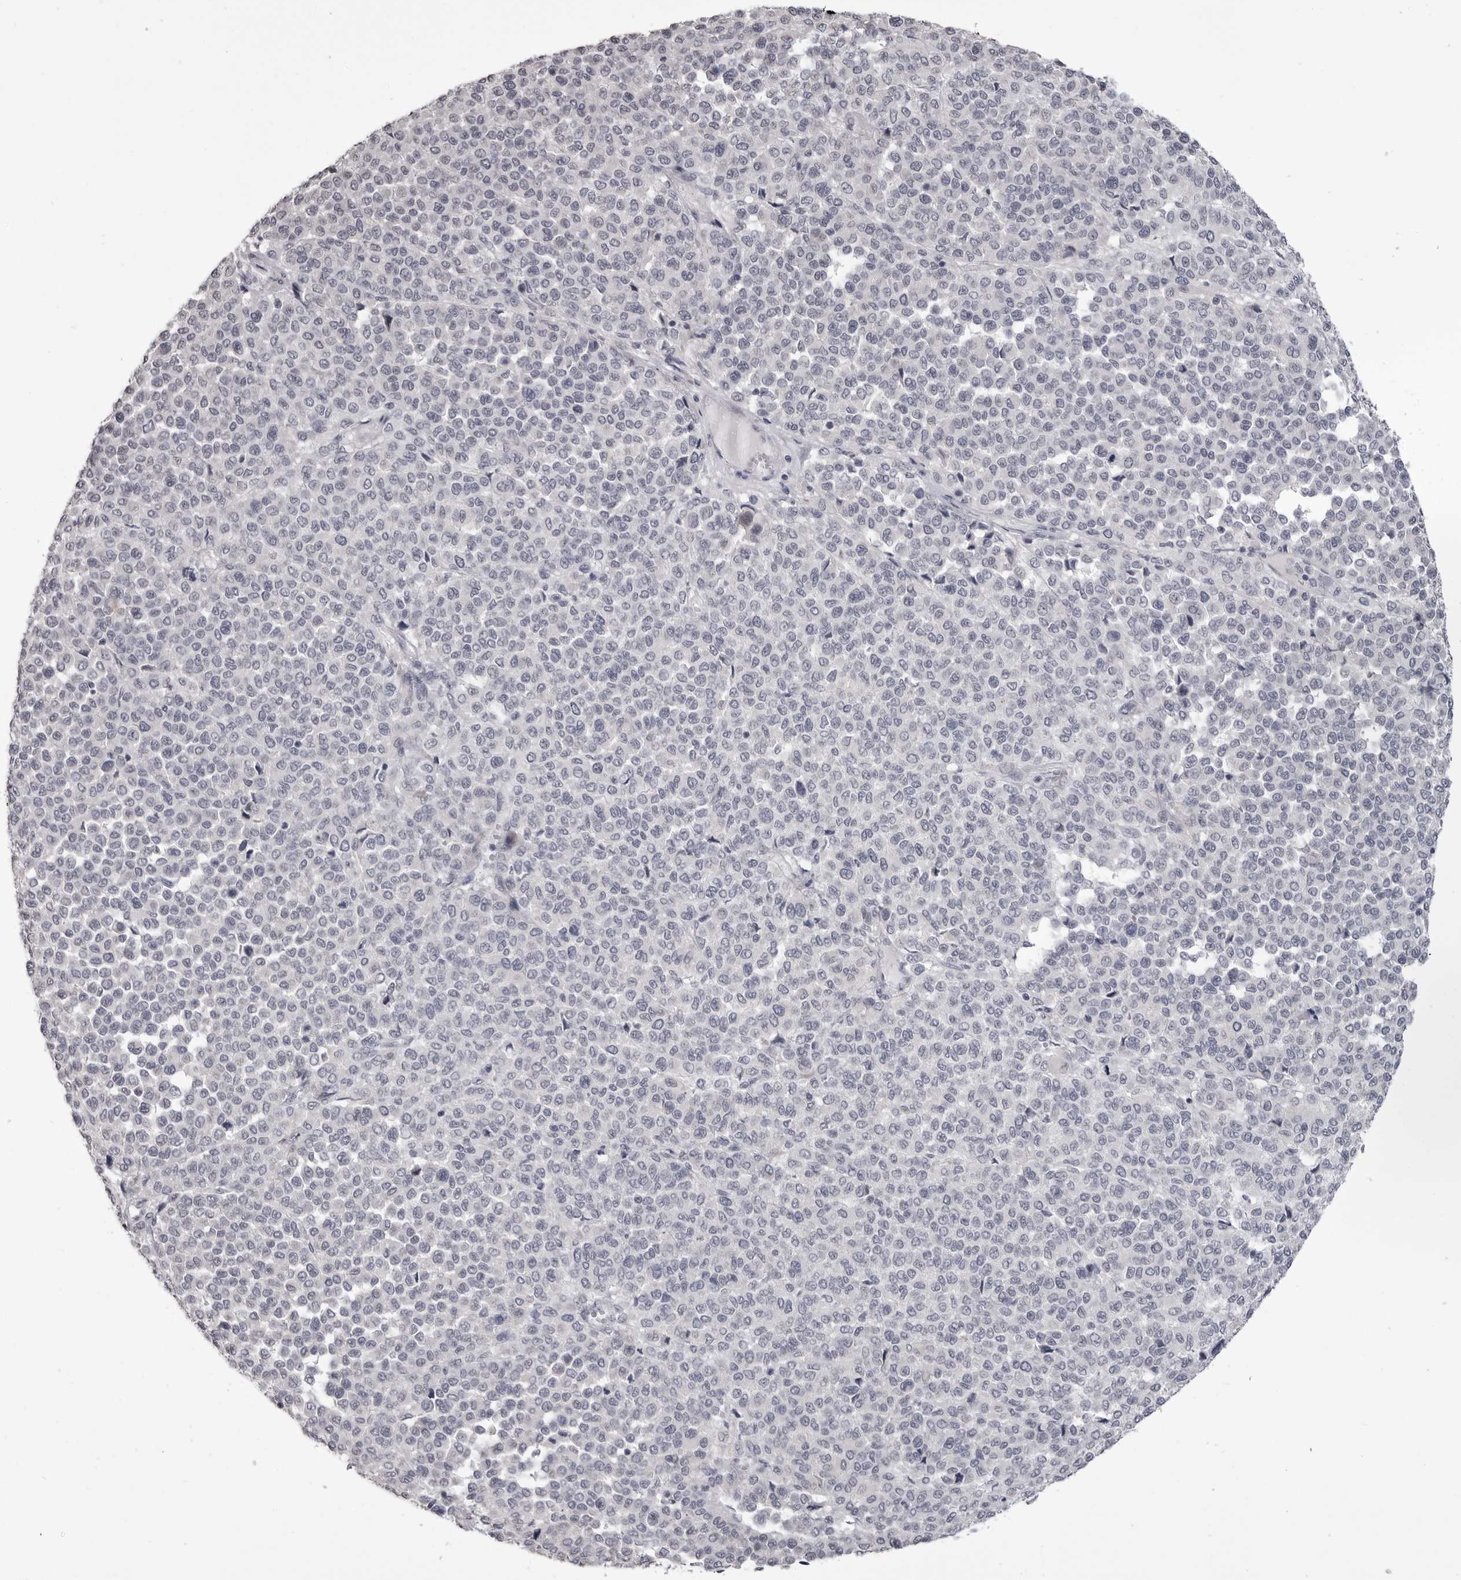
{"staining": {"intensity": "negative", "quantity": "none", "location": "none"}, "tissue": "melanoma", "cell_type": "Tumor cells", "image_type": "cancer", "snomed": [{"axis": "morphology", "description": "Malignant melanoma, Metastatic site"}, {"axis": "topography", "description": "Pancreas"}], "caption": "An IHC photomicrograph of melanoma is shown. There is no staining in tumor cells of melanoma. (Immunohistochemistry, brightfield microscopy, high magnification).", "gene": "GPN2", "patient": {"sex": "female", "age": 30}}